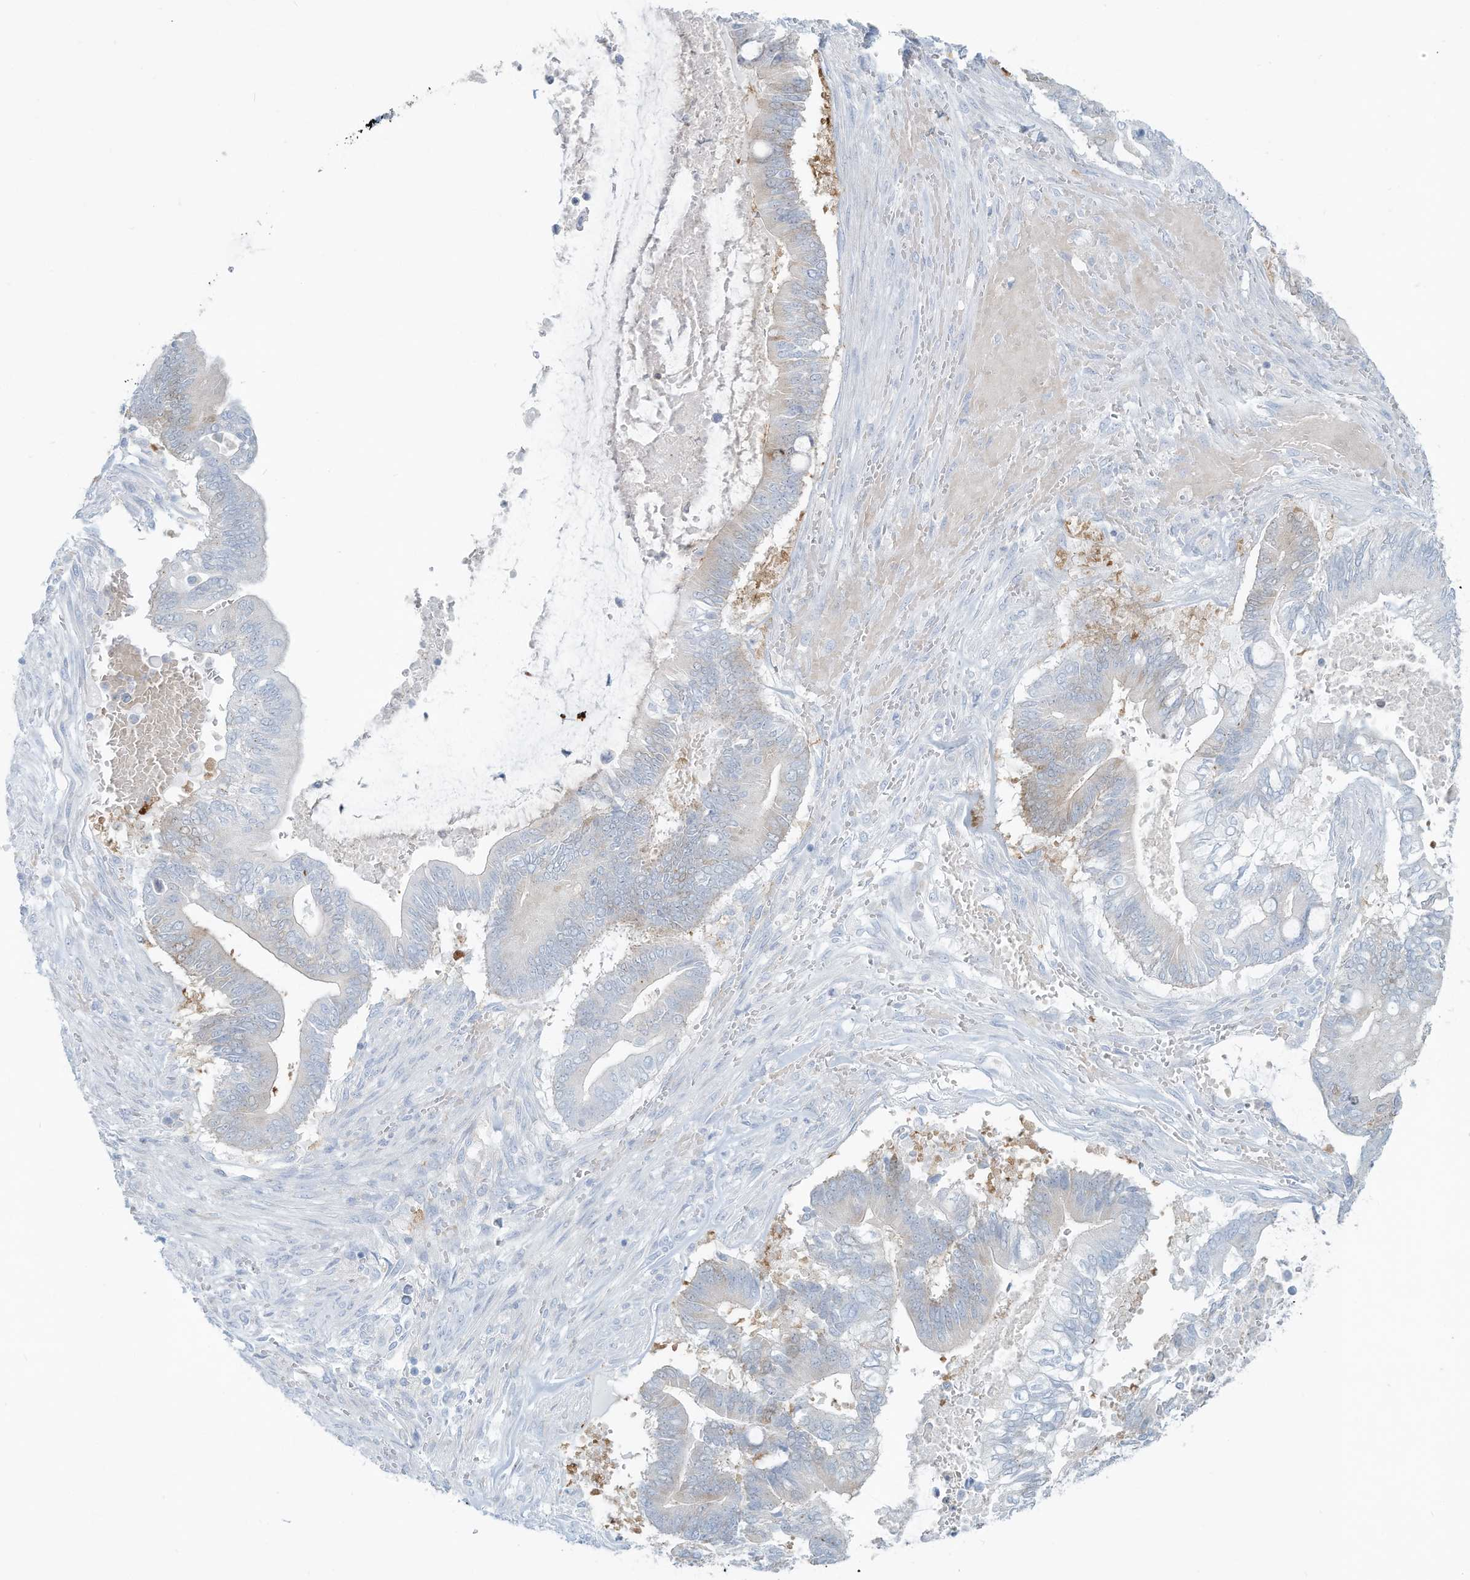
{"staining": {"intensity": "weak", "quantity": "<25%", "location": "nuclear"}, "tissue": "pancreatic cancer", "cell_type": "Tumor cells", "image_type": "cancer", "snomed": [{"axis": "morphology", "description": "Adenocarcinoma, NOS"}, {"axis": "topography", "description": "Pancreas"}], "caption": "The micrograph reveals no staining of tumor cells in pancreatic cancer (adenocarcinoma).", "gene": "ERI2", "patient": {"sex": "male", "age": 68}}